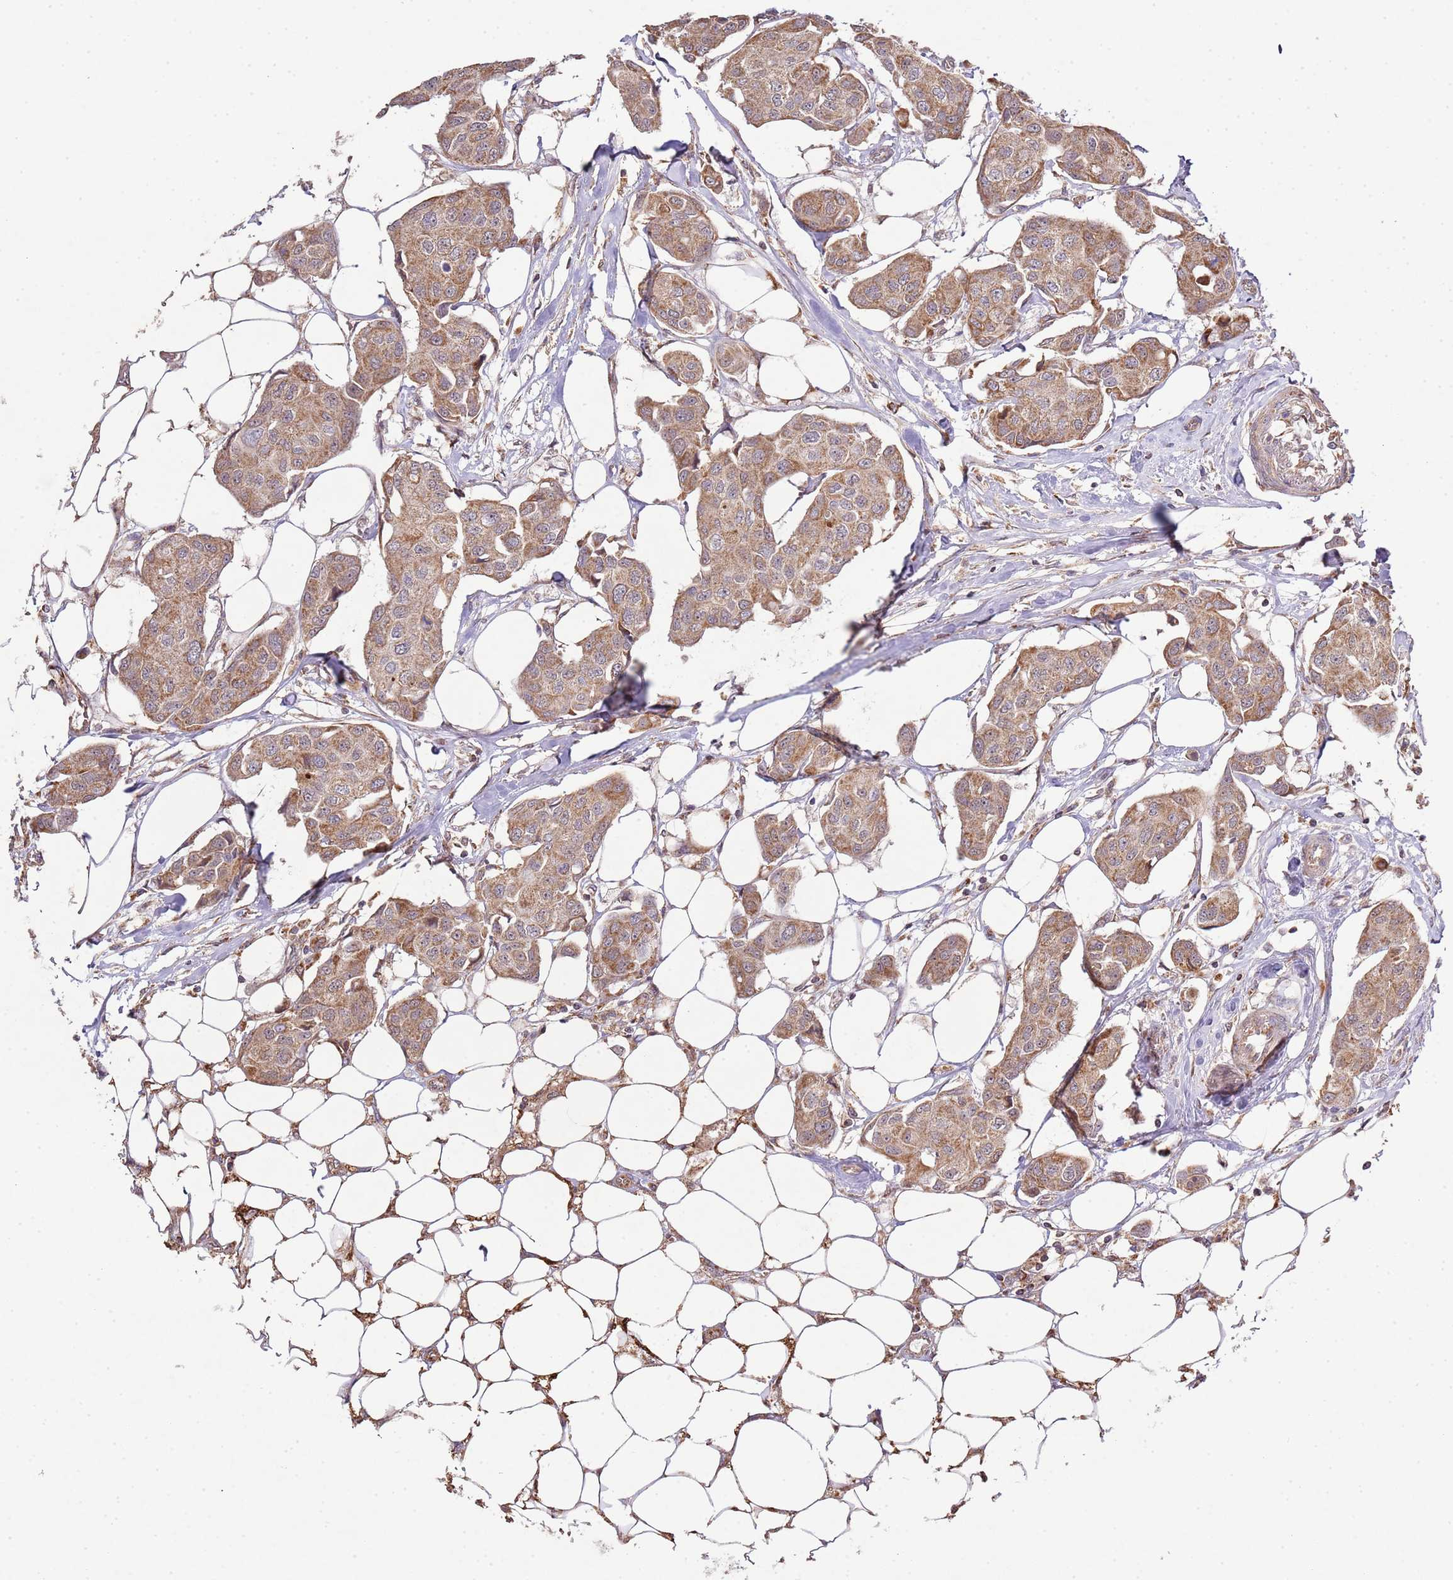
{"staining": {"intensity": "moderate", "quantity": ">75%", "location": "cytoplasmic/membranous"}, "tissue": "breast cancer", "cell_type": "Tumor cells", "image_type": "cancer", "snomed": [{"axis": "morphology", "description": "Duct carcinoma"}, {"axis": "topography", "description": "Breast"}, {"axis": "topography", "description": "Lymph node"}], "caption": "Immunohistochemical staining of invasive ductal carcinoma (breast) reveals medium levels of moderate cytoplasmic/membranous protein staining in approximately >75% of tumor cells.", "gene": "IVD", "patient": {"sex": "female", "age": 80}}